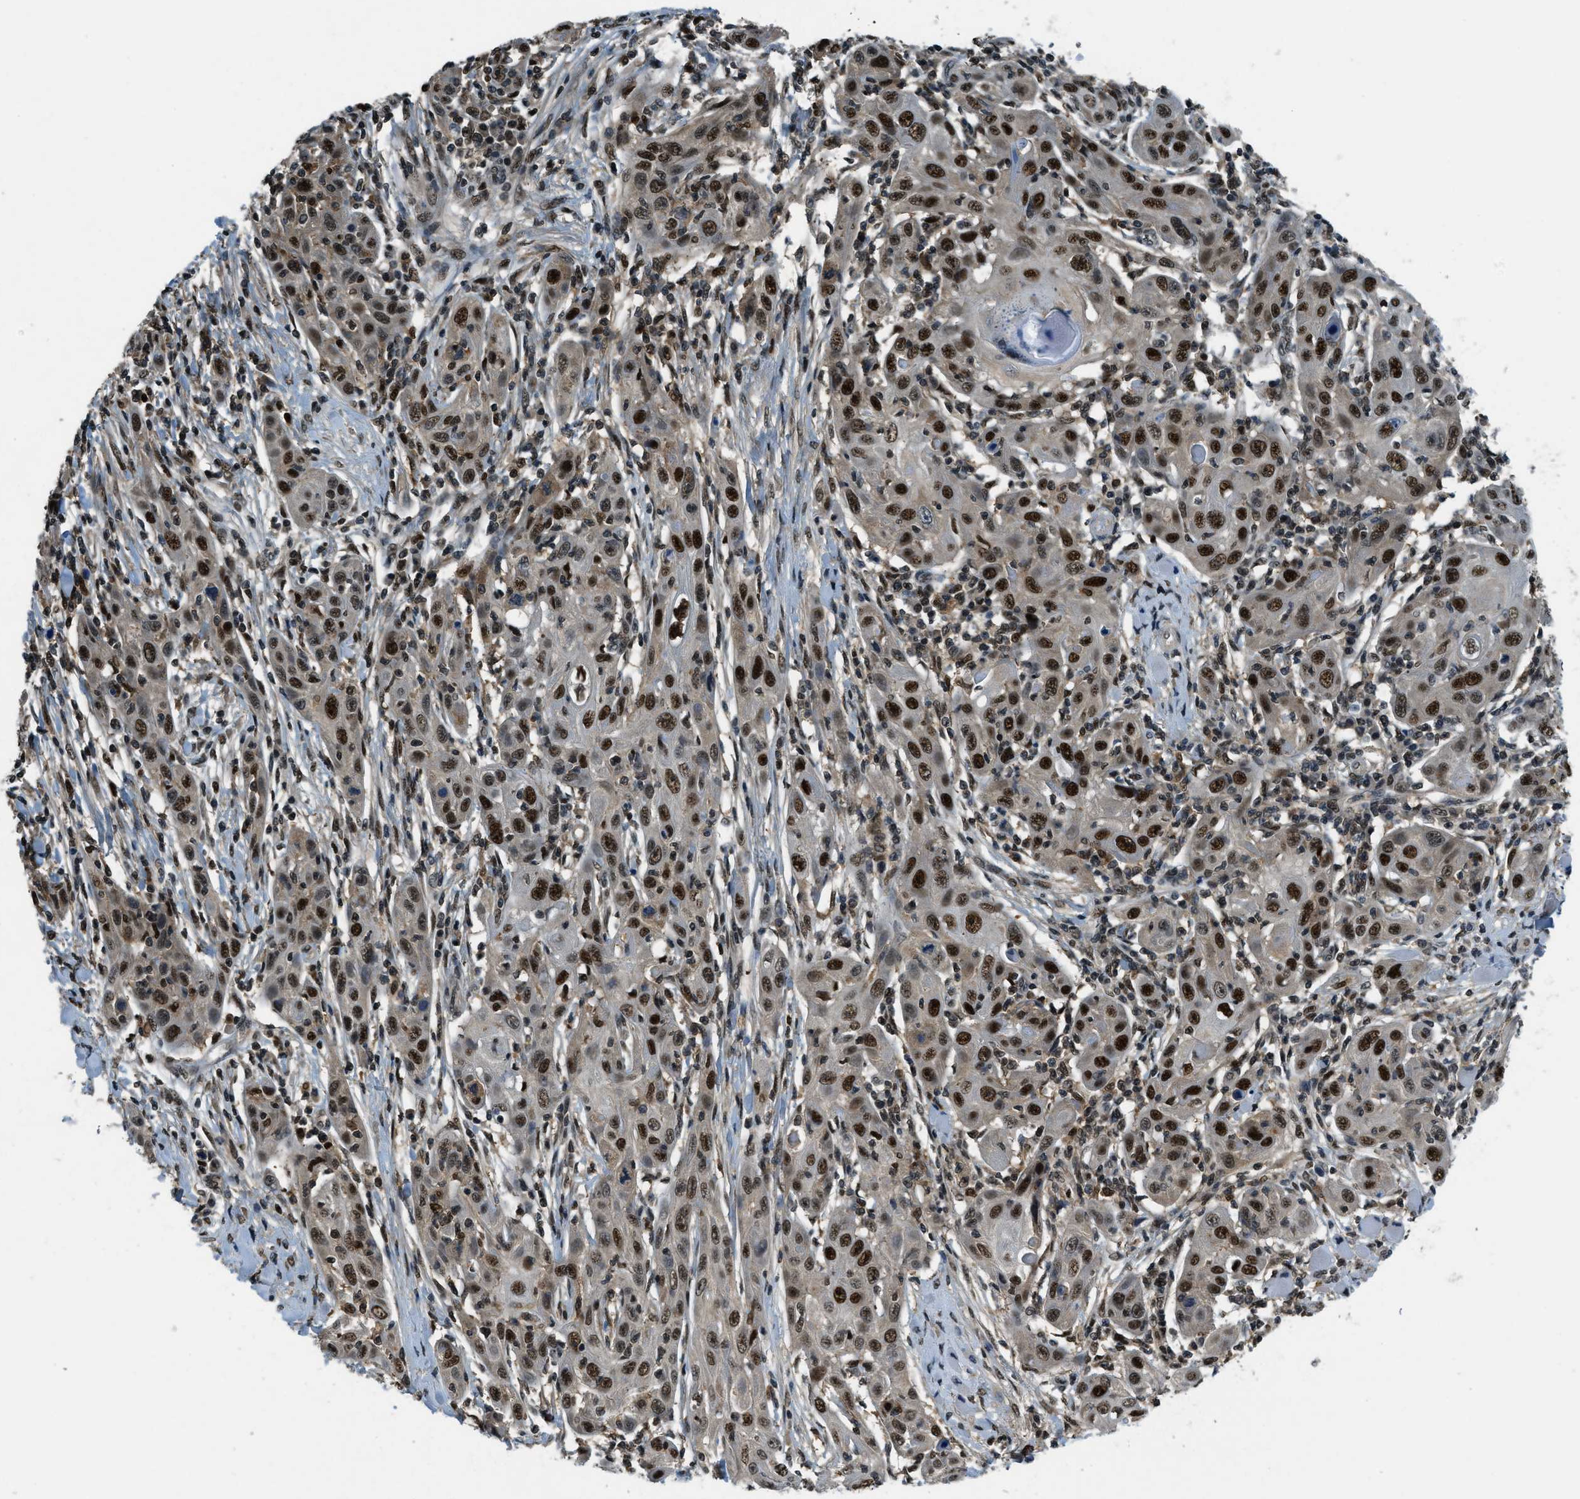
{"staining": {"intensity": "strong", "quantity": ">75%", "location": "nuclear"}, "tissue": "skin cancer", "cell_type": "Tumor cells", "image_type": "cancer", "snomed": [{"axis": "morphology", "description": "Squamous cell carcinoma, NOS"}, {"axis": "topography", "description": "Skin"}], "caption": "Brown immunohistochemical staining in human skin cancer exhibits strong nuclear expression in approximately >75% of tumor cells. The staining was performed using DAB to visualize the protein expression in brown, while the nuclei were stained in blue with hematoxylin (Magnification: 20x).", "gene": "OGFR", "patient": {"sex": "female", "age": 88}}